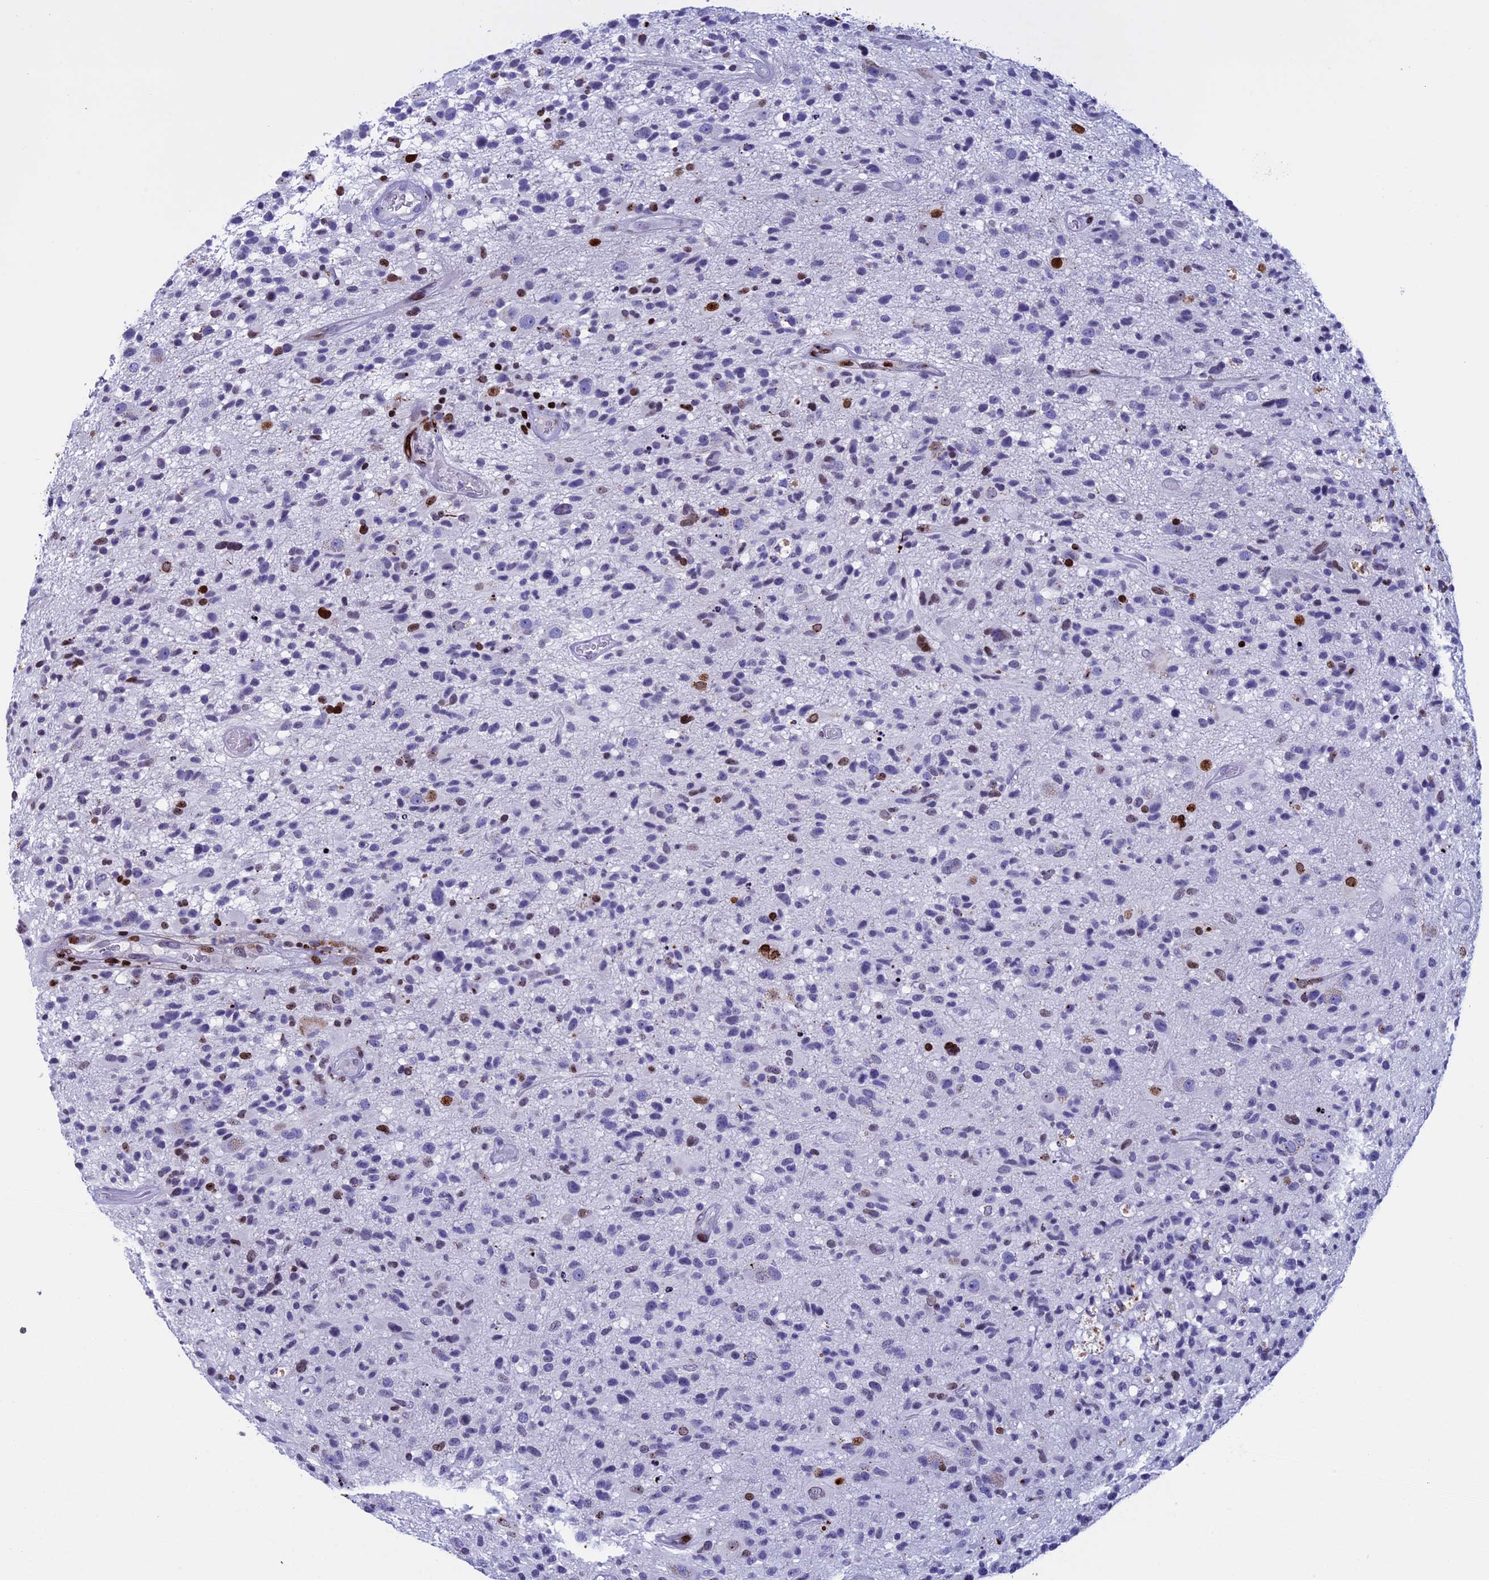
{"staining": {"intensity": "strong", "quantity": "<25%", "location": "nuclear"}, "tissue": "glioma", "cell_type": "Tumor cells", "image_type": "cancer", "snomed": [{"axis": "morphology", "description": "Glioma, malignant, High grade"}, {"axis": "morphology", "description": "Glioblastoma, NOS"}, {"axis": "topography", "description": "Brain"}], "caption": "Malignant glioma (high-grade) stained with immunohistochemistry shows strong nuclear staining in approximately <25% of tumor cells.", "gene": "BTBD3", "patient": {"sex": "male", "age": 60}}